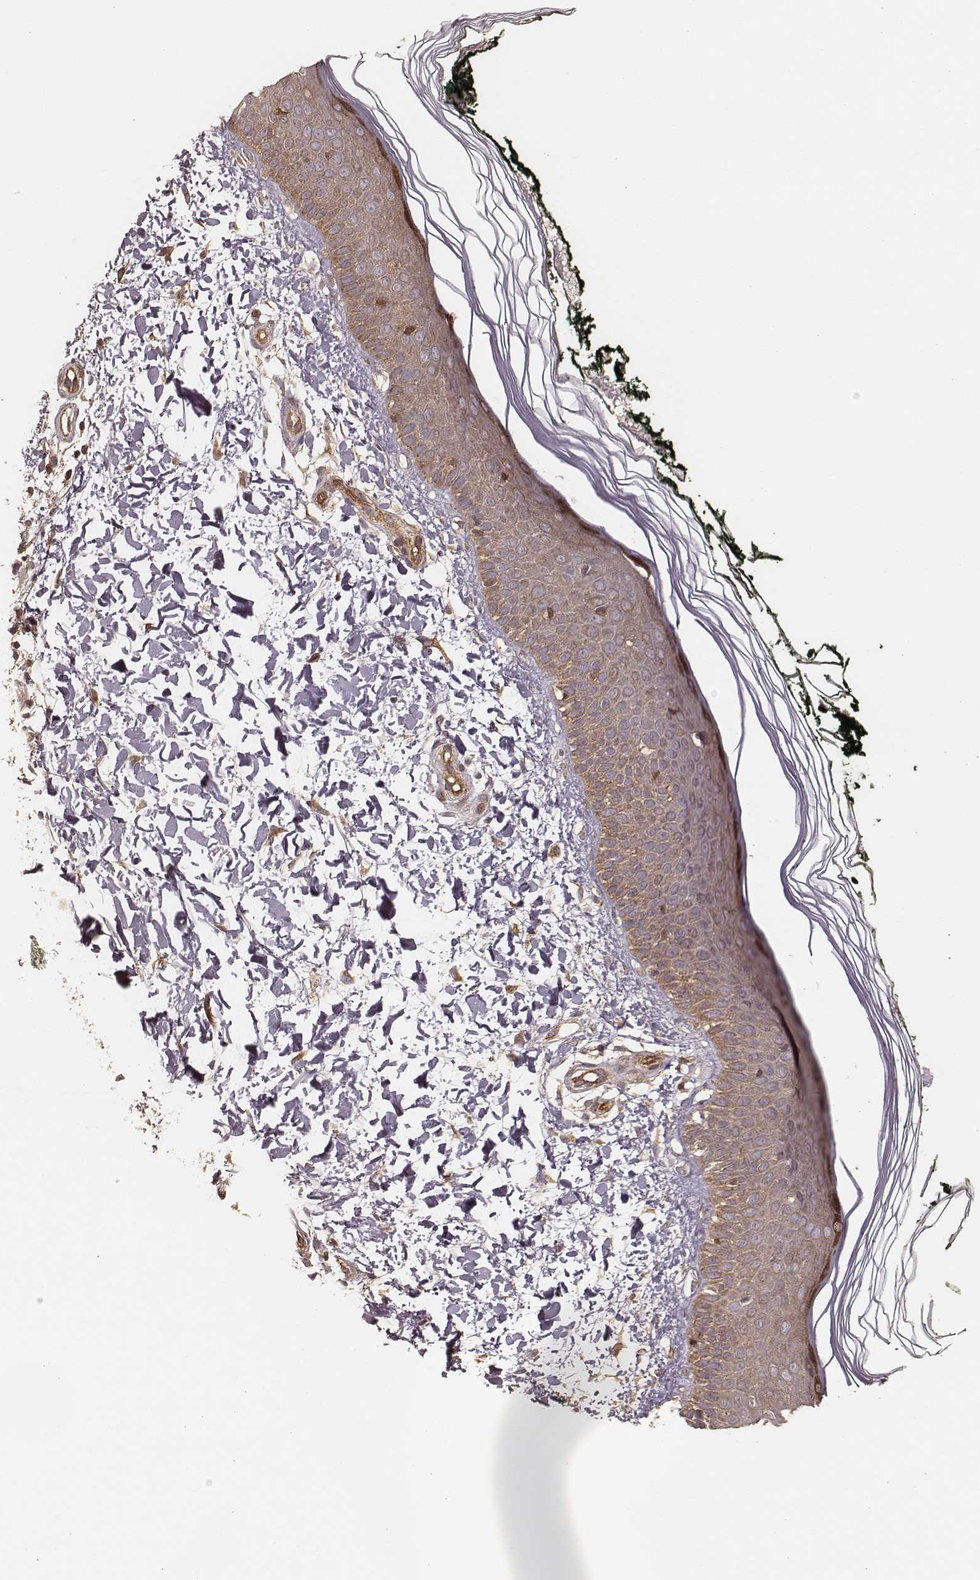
{"staining": {"intensity": "moderate", "quantity": ">75%", "location": "cytoplasmic/membranous"}, "tissue": "skin", "cell_type": "Fibroblasts", "image_type": "normal", "snomed": [{"axis": "morphology", "description": "Normal tissue, NOS"}, {"axis": "topography", "description": "Skin"}], "caption": "Immunohistochemistry (IHC) of unremarkable skin displays medium levels of moderate cytoplasmic/membranous staining in approximately >75% of fibroblasts.", "gene": "CARS1", "patient": {"sex": "female", "age": 62}}